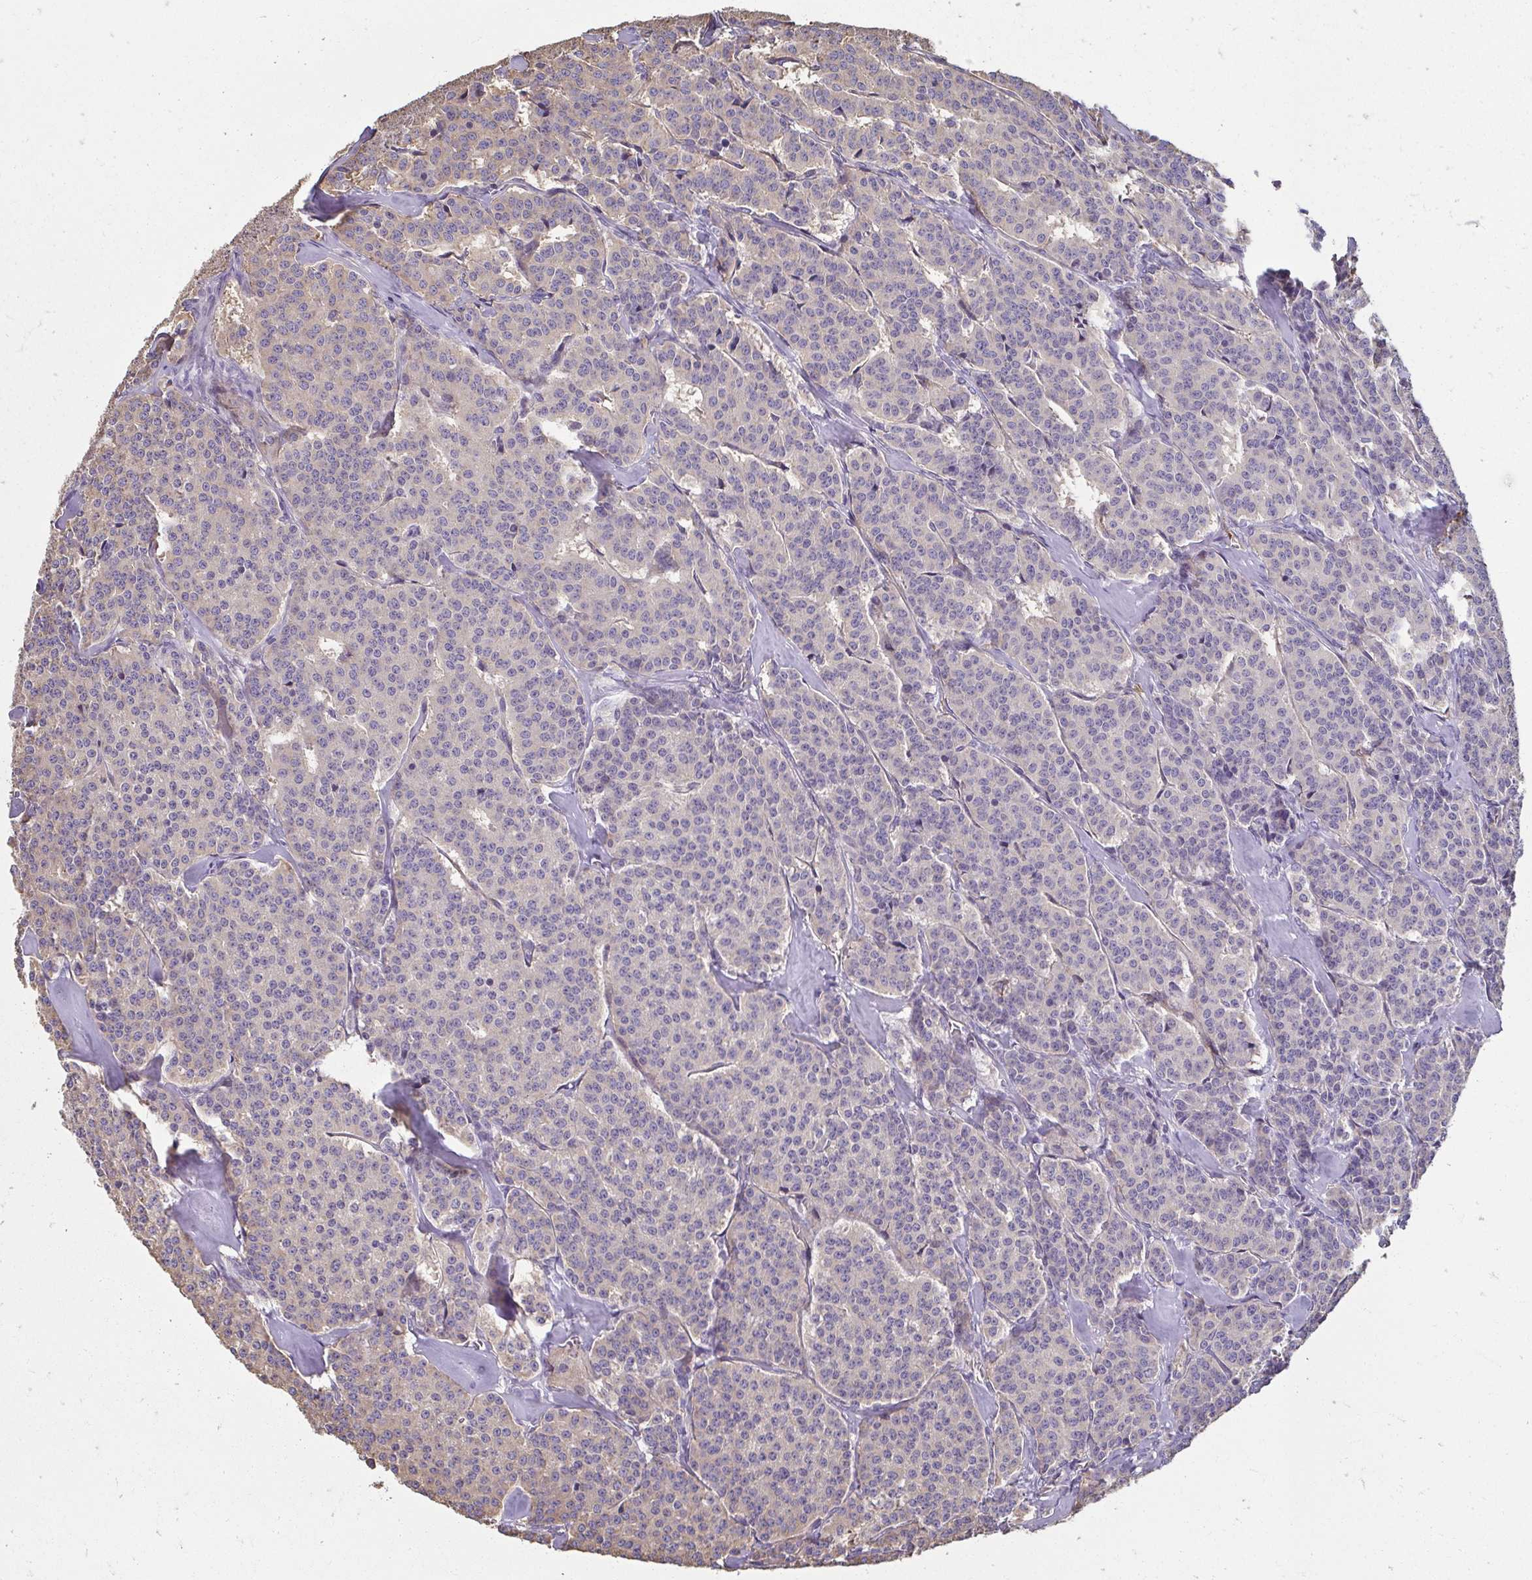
{"staining": {"intensity": "negative", "quantity": "none", "location": "none"}, "tissue": "carcinoid", "cell_type": "Tumor cells", "image_type": "cancer", "snomed": [{"axis": "morphology", "description": "Normal tissue, NOS"}, {"axis": "morphology", "description": "Carcinoid, malignant, NOS"}, {"axis": "topography", "description": "Lung"}], "caption": "An image of carcinoid stained for a protein reveals no brown staining in tumor cells.", "gene": "PDE2A", "patient": {"sex": "female", "age": 46}}